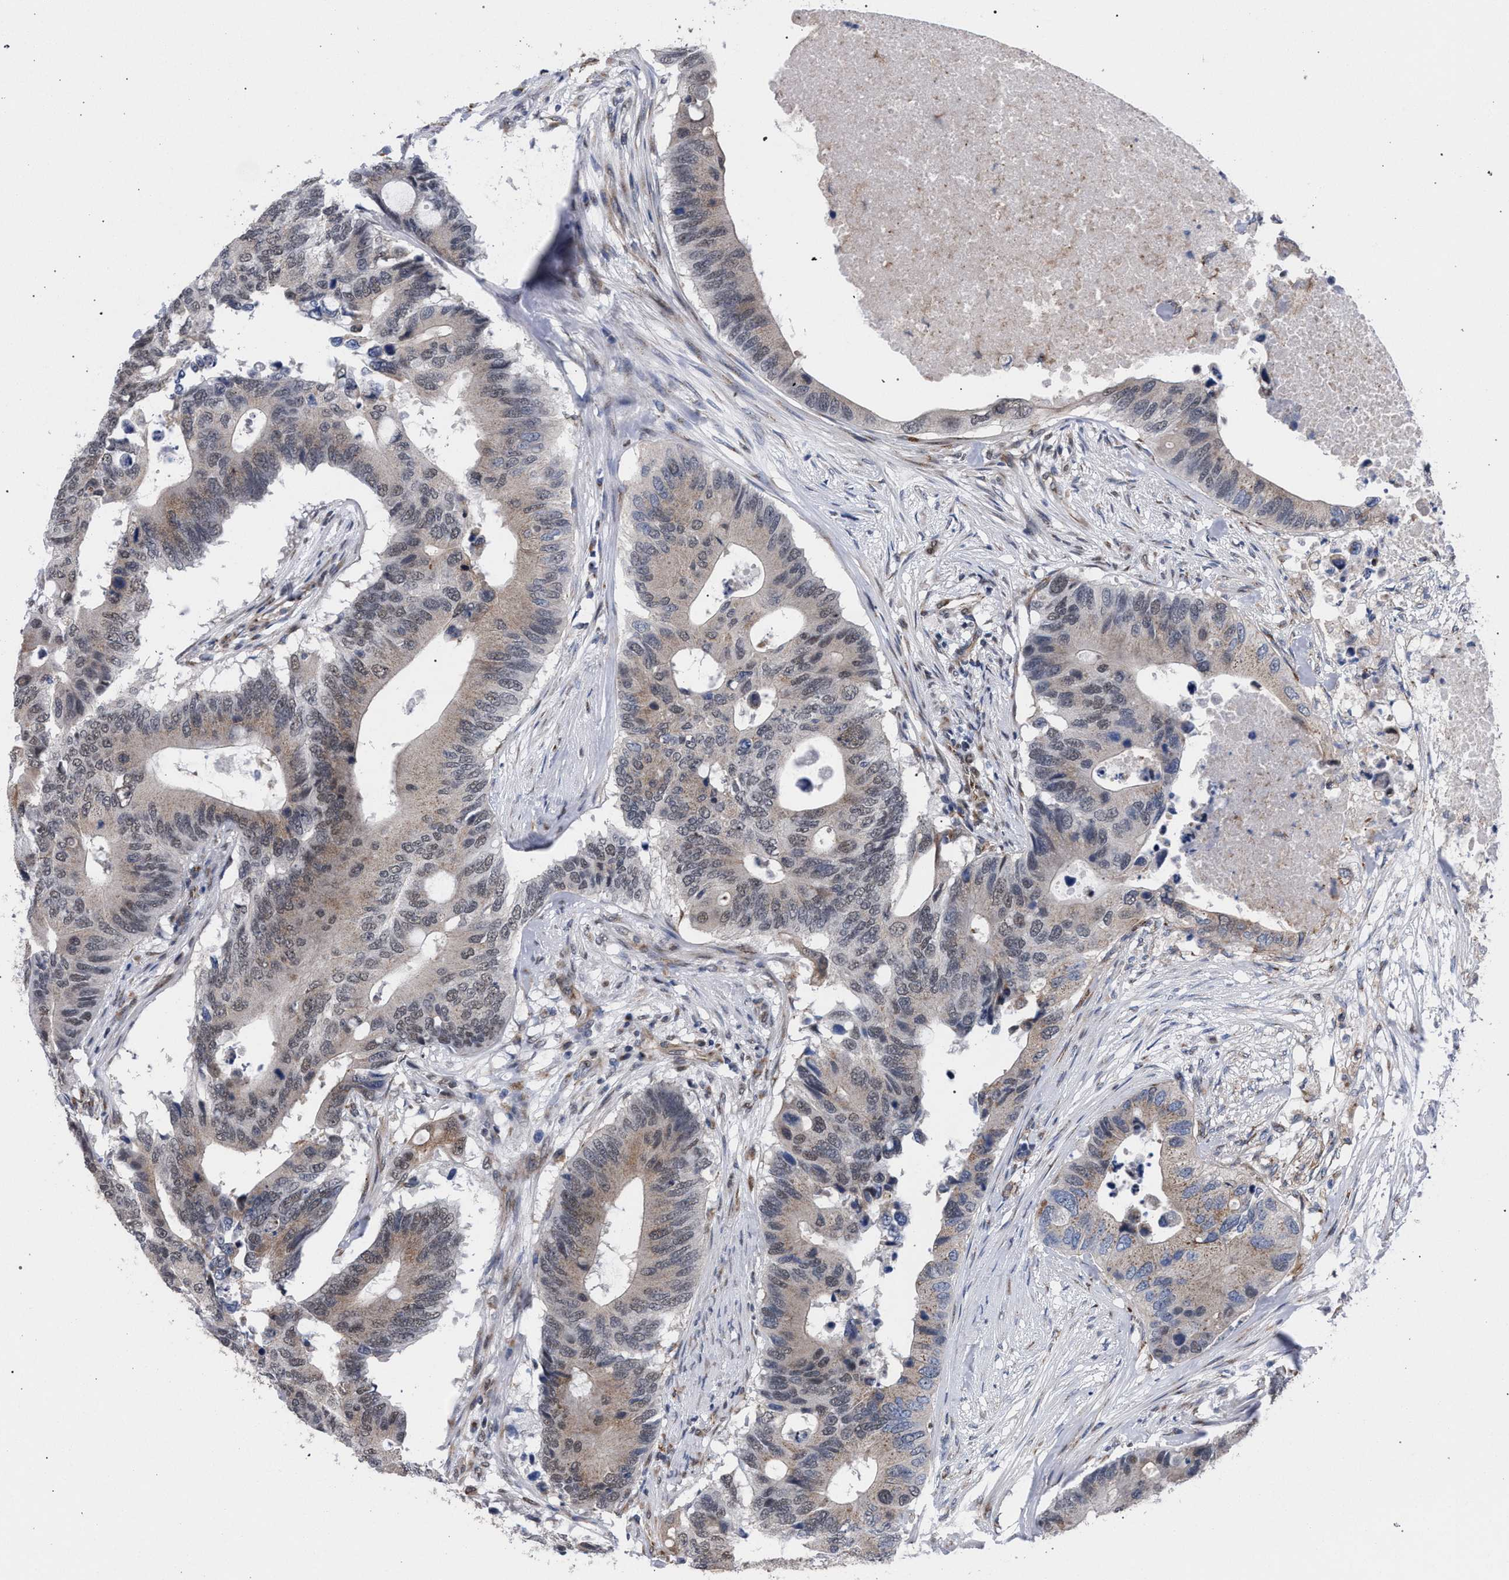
{"staining": {"intensity": "weak", "quantity": "25%-75%", "location": "cytoplasmic/membranous,nuclear"}, "tissue": "colorectal cancer", "cell_type": "Tumor cells", "image_type": "cancer", "snomed": [{"axis": "morphology", "description": "Adenocarcinoma, NOS"}, {"axis": "topography", "description": "Colon"}], "caption": "Approximately 25%-75% of tumor cells in human adenocarcinoma (colorectal) reveal weak cytoplasmic/membranous and nuclear protein expression as visualized by brown immunohistochemical staining.", "gene": "GOLGA2", "patient": {"sex": "male", "age": 71}}